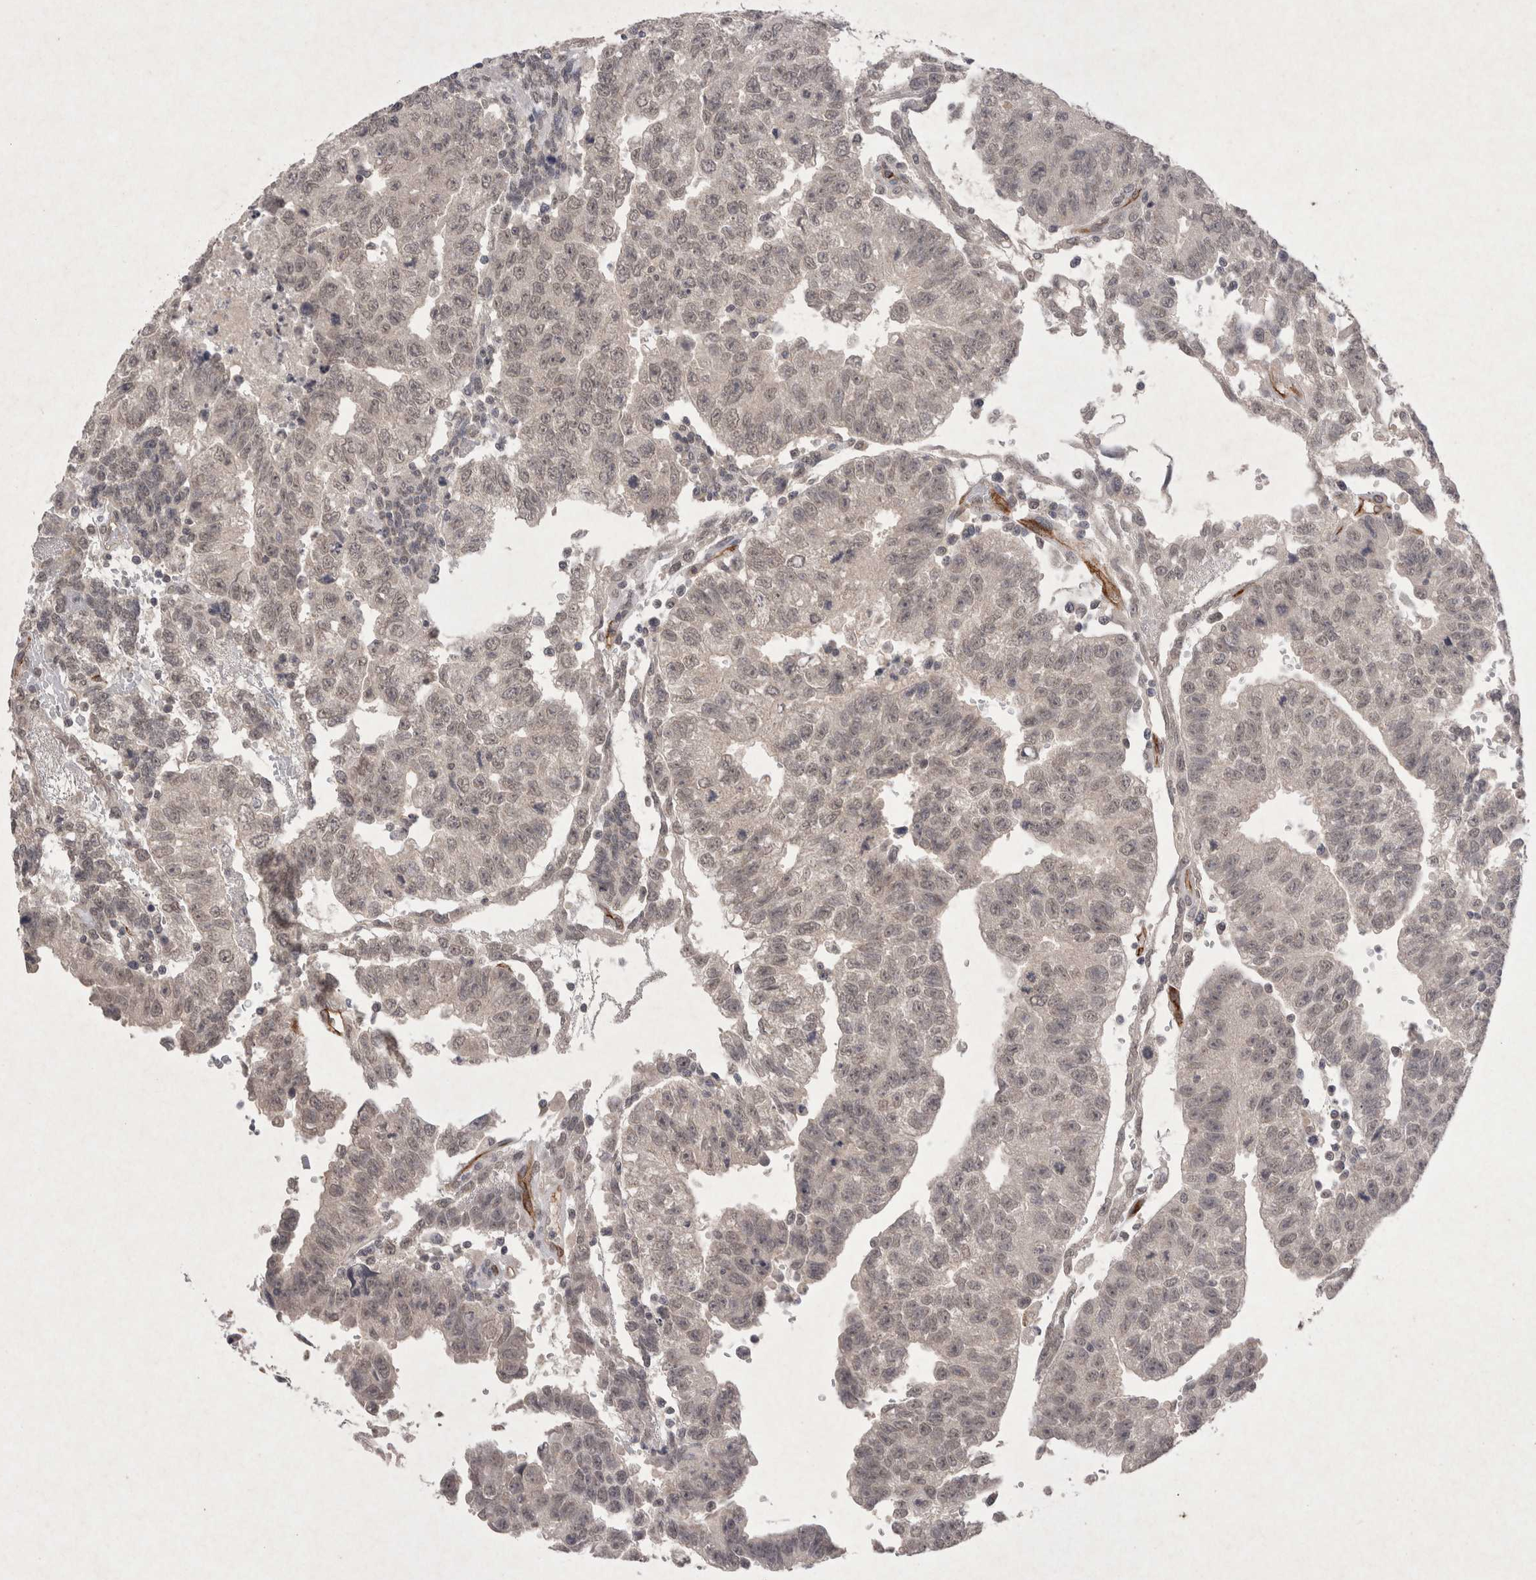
{"staining": {"intensity": "weak", "quantity": "<25%", "location": "nuclear"}, "tissue": "testis cancer", "cell_type": "Tumor cells", "image_type": "cancer", "snomed": [{"axis": "morphology", "description": "Seminoma, NOS"}, {"axis": "morphology", "description": "Carcinoma, Embryonal, NOS"}, {"axis": "topography", "description": "Testis"}], "caption": "DAB immunohistochemical staining of testis cancer demonstrates no significant positivity in tumor cells. (DAB immunohistochemistry (IHC) visualized using brightfield microscopy, high magnification).", "gene": "LYVE1", "patient": {"sex": "male", "age": 52}}